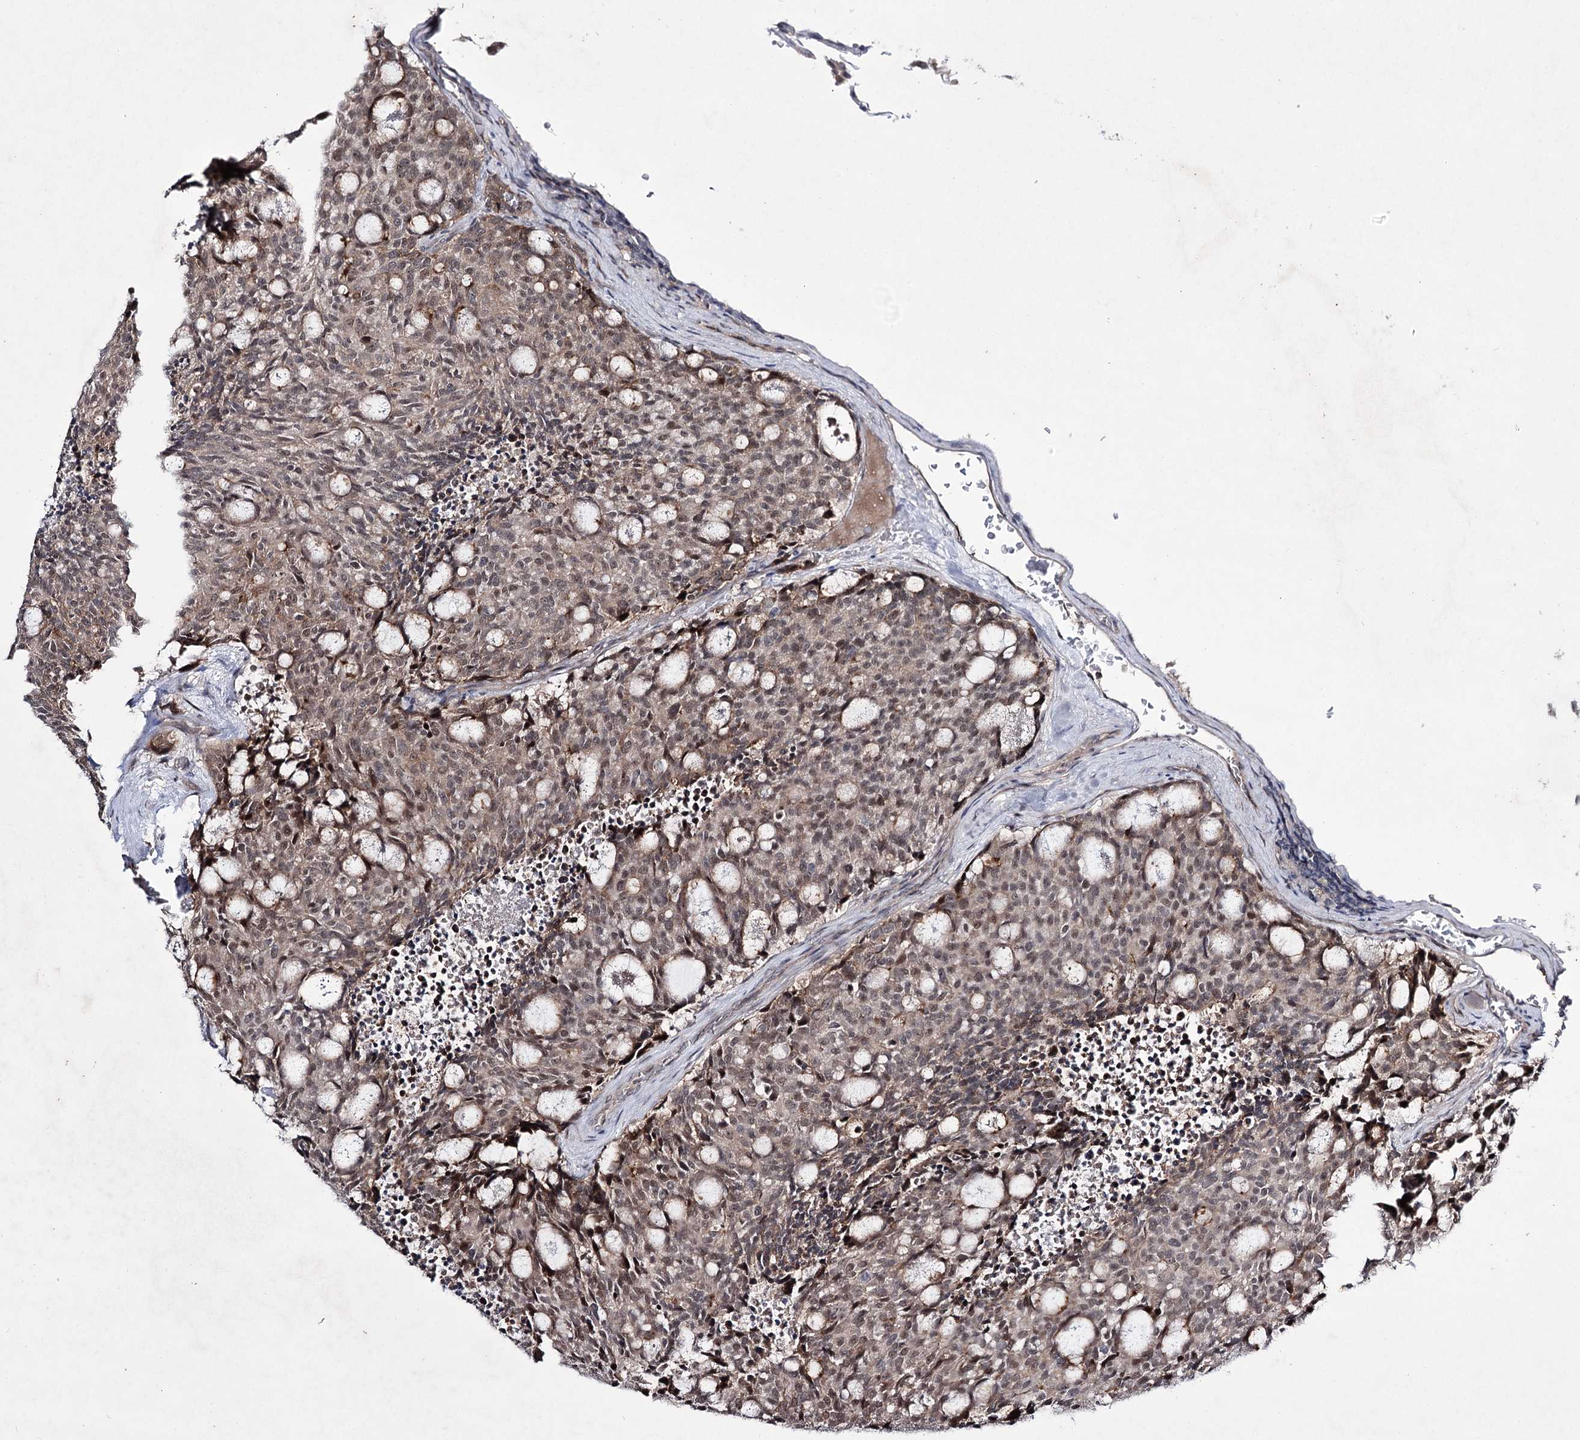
{"staining": {"intensity": "weak", "quantity": ">75%", "location": "cytoplasmic/membranous,nuclear"}, "tissue": "carcinoid", "cell_type": "Tumor cells", "image_type": "cancer", "snomed": [{"axis": "morphology", "description": "Carcinoid, malignant, NOS"}, {"axis": "topography", "description": "Pancreas"}], "caption": "Human carcinoid (malignant) stained with a protein marker reveals weak staining in tumor cells.", "gene": "HOXC11", "patient": {"sex": "female", "age": 54}}